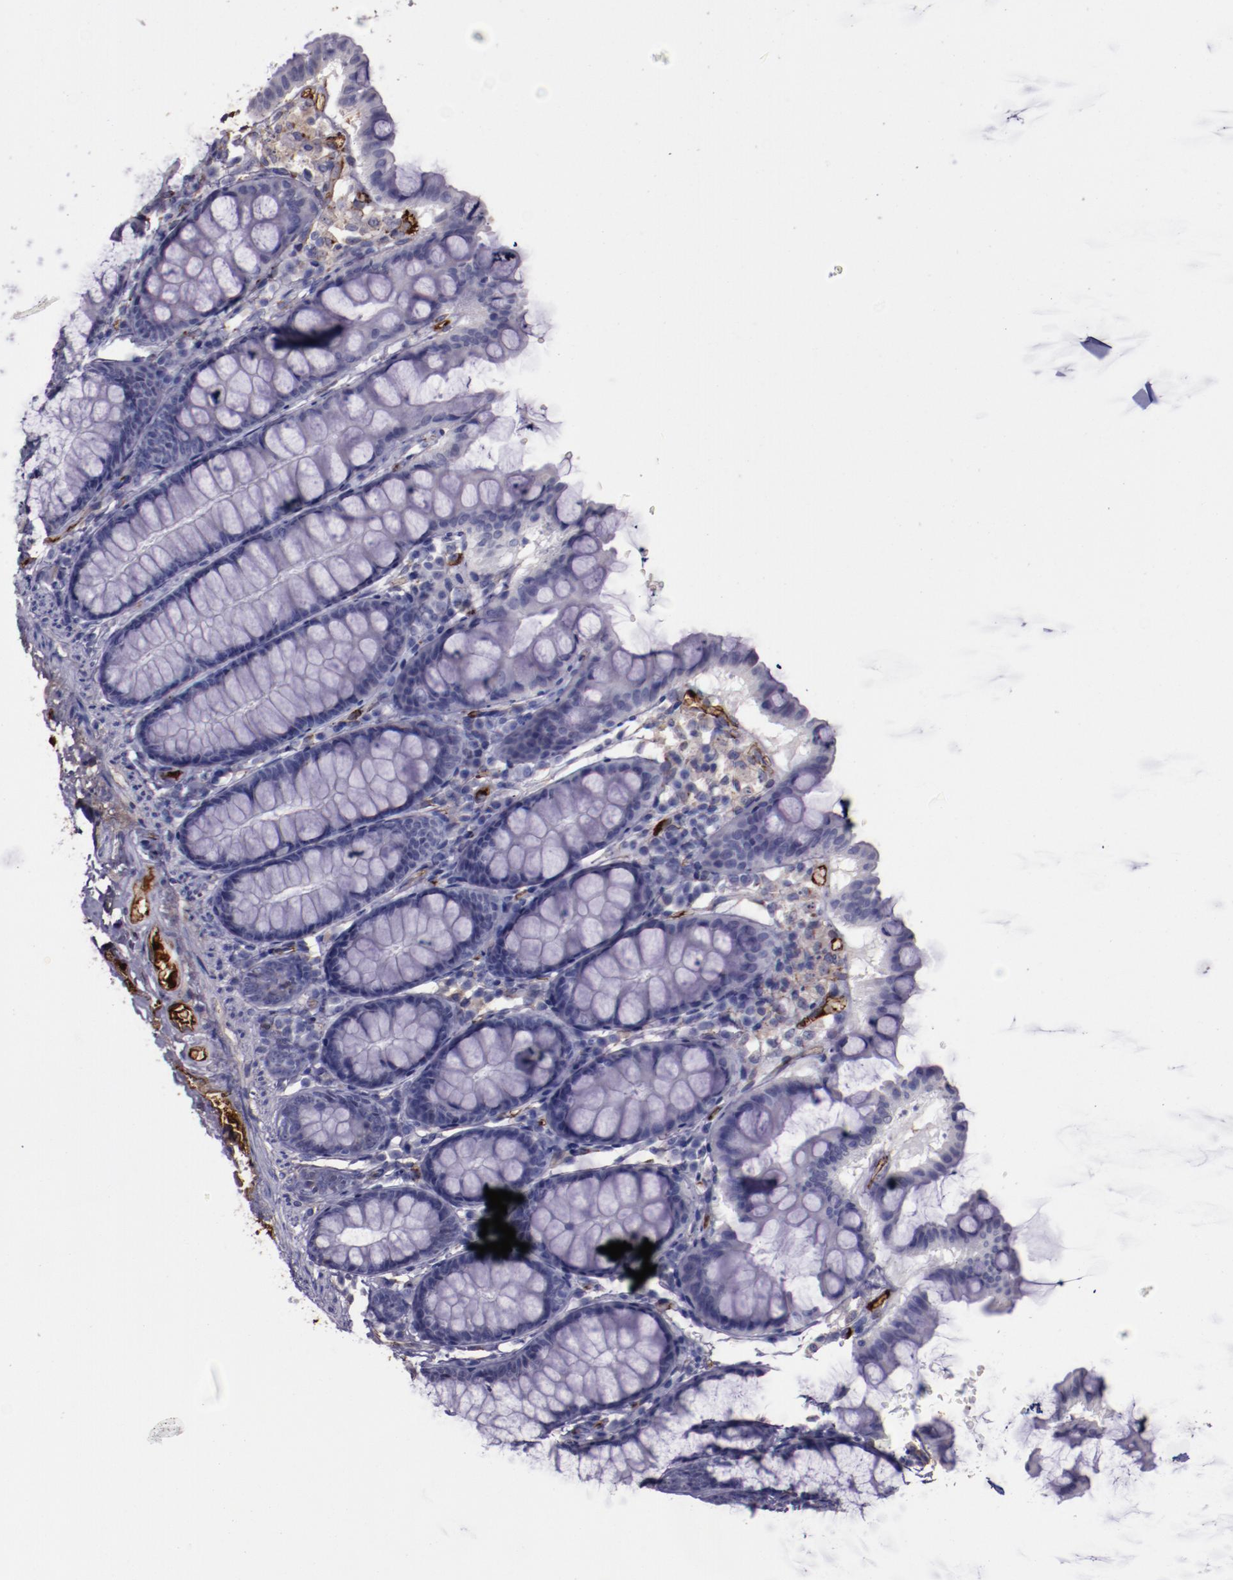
{"staining": {"intensity": "strong", "quantity": ">75%", "location": "cytoplasmic/membranous"}, "tissue": "colon", "cell_type": "Endothelial cells", "image_type": "normal", "snomed": [{"axis": "morphology", "description": "Normal tissue, NOS"}, {"axis": "topography", "description": "Colon"}], "caption": "Endothelial cells demonstrate strong cytoplasmic/membranous positivity in approximately >75% of cells in benign colon. The protein is stained brown, and the nuclei are stained in blue (DAB IHC with brightfield microscopy, high magnification).", "gene": "A2M", "patient": {"sex": "female", "age": 61}}